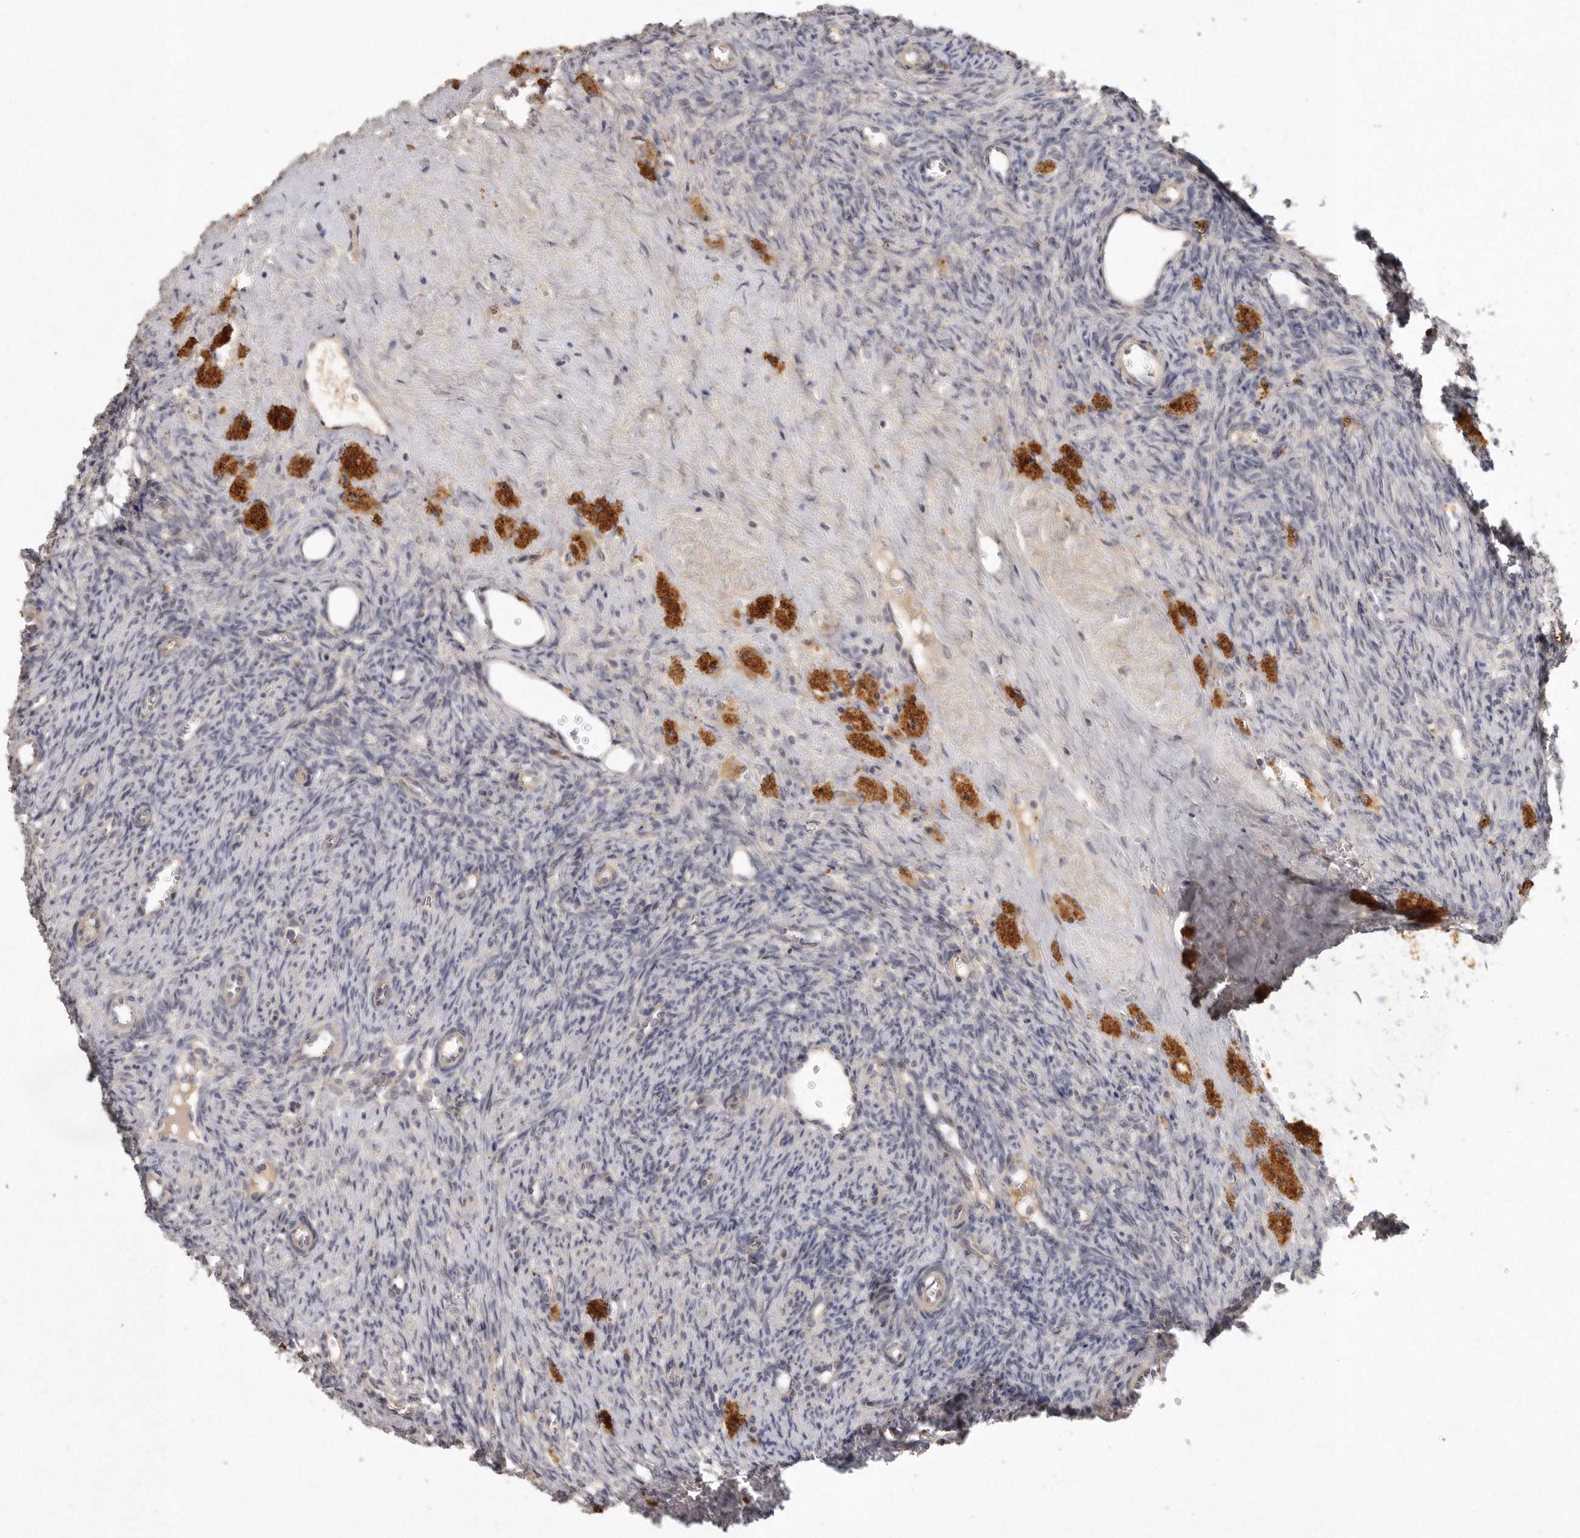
{"staining": {"intensity": "weak", "quantity": "25%-75%", "location": "cytoplasmic/membranous"}, "tissue": "ovary", "cell_type": "Follicle cells", "image_type": "normal", "snomed": [{"axis": "morphology", "description": "Normal tissue, NOS"}, {"axis": "topography", "description": "Ovary"}], "caption": "Weak cytoplasmic/membranous staining for a protein is appreciated in approximately 25%-75% of follicle cells of normal ovary using IHC.", "gene": "SLC22A1", "patient": {"sex": "female", "age": 41}}